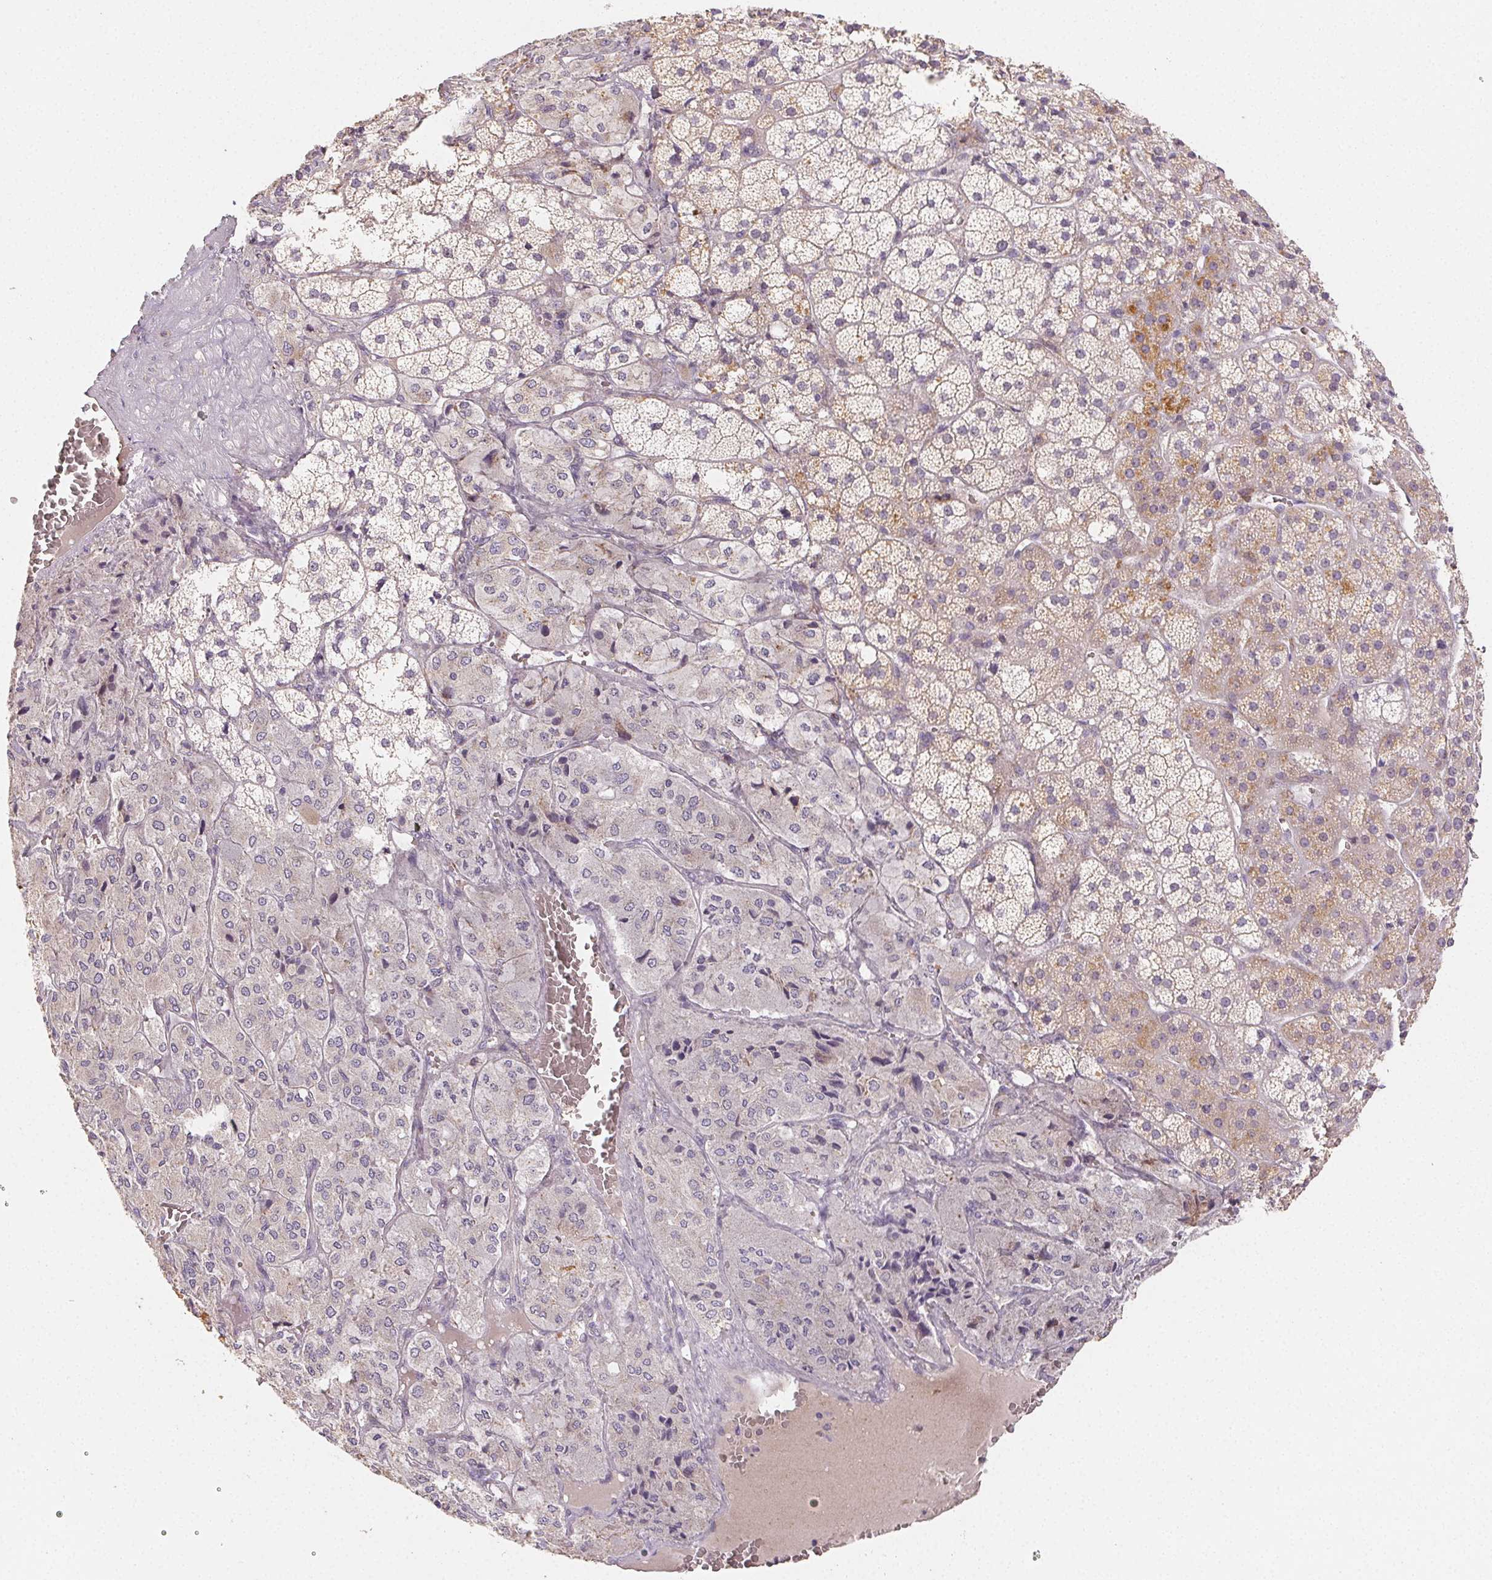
{"staining": {"intensity": "weak", "quantity": "<25%", "location": "cytoplasmic/membranous"}, "tissue": "adrenal gland", "cell_type": "Glandular cells", "image_type": "normal", "snomed": [{"axis": "morphology", "description": "Normal tissue, NOS"}, {"axis": "topography", "description": "Adrenal gland"}], "caption": "Immunohistochemistry image of benign human adrenal gland stained for a protein (brown), which demonstrates no positivity in glandular cells.", "gene": "ACVR1B", "patient": {"sex": "male", "age": 53}}